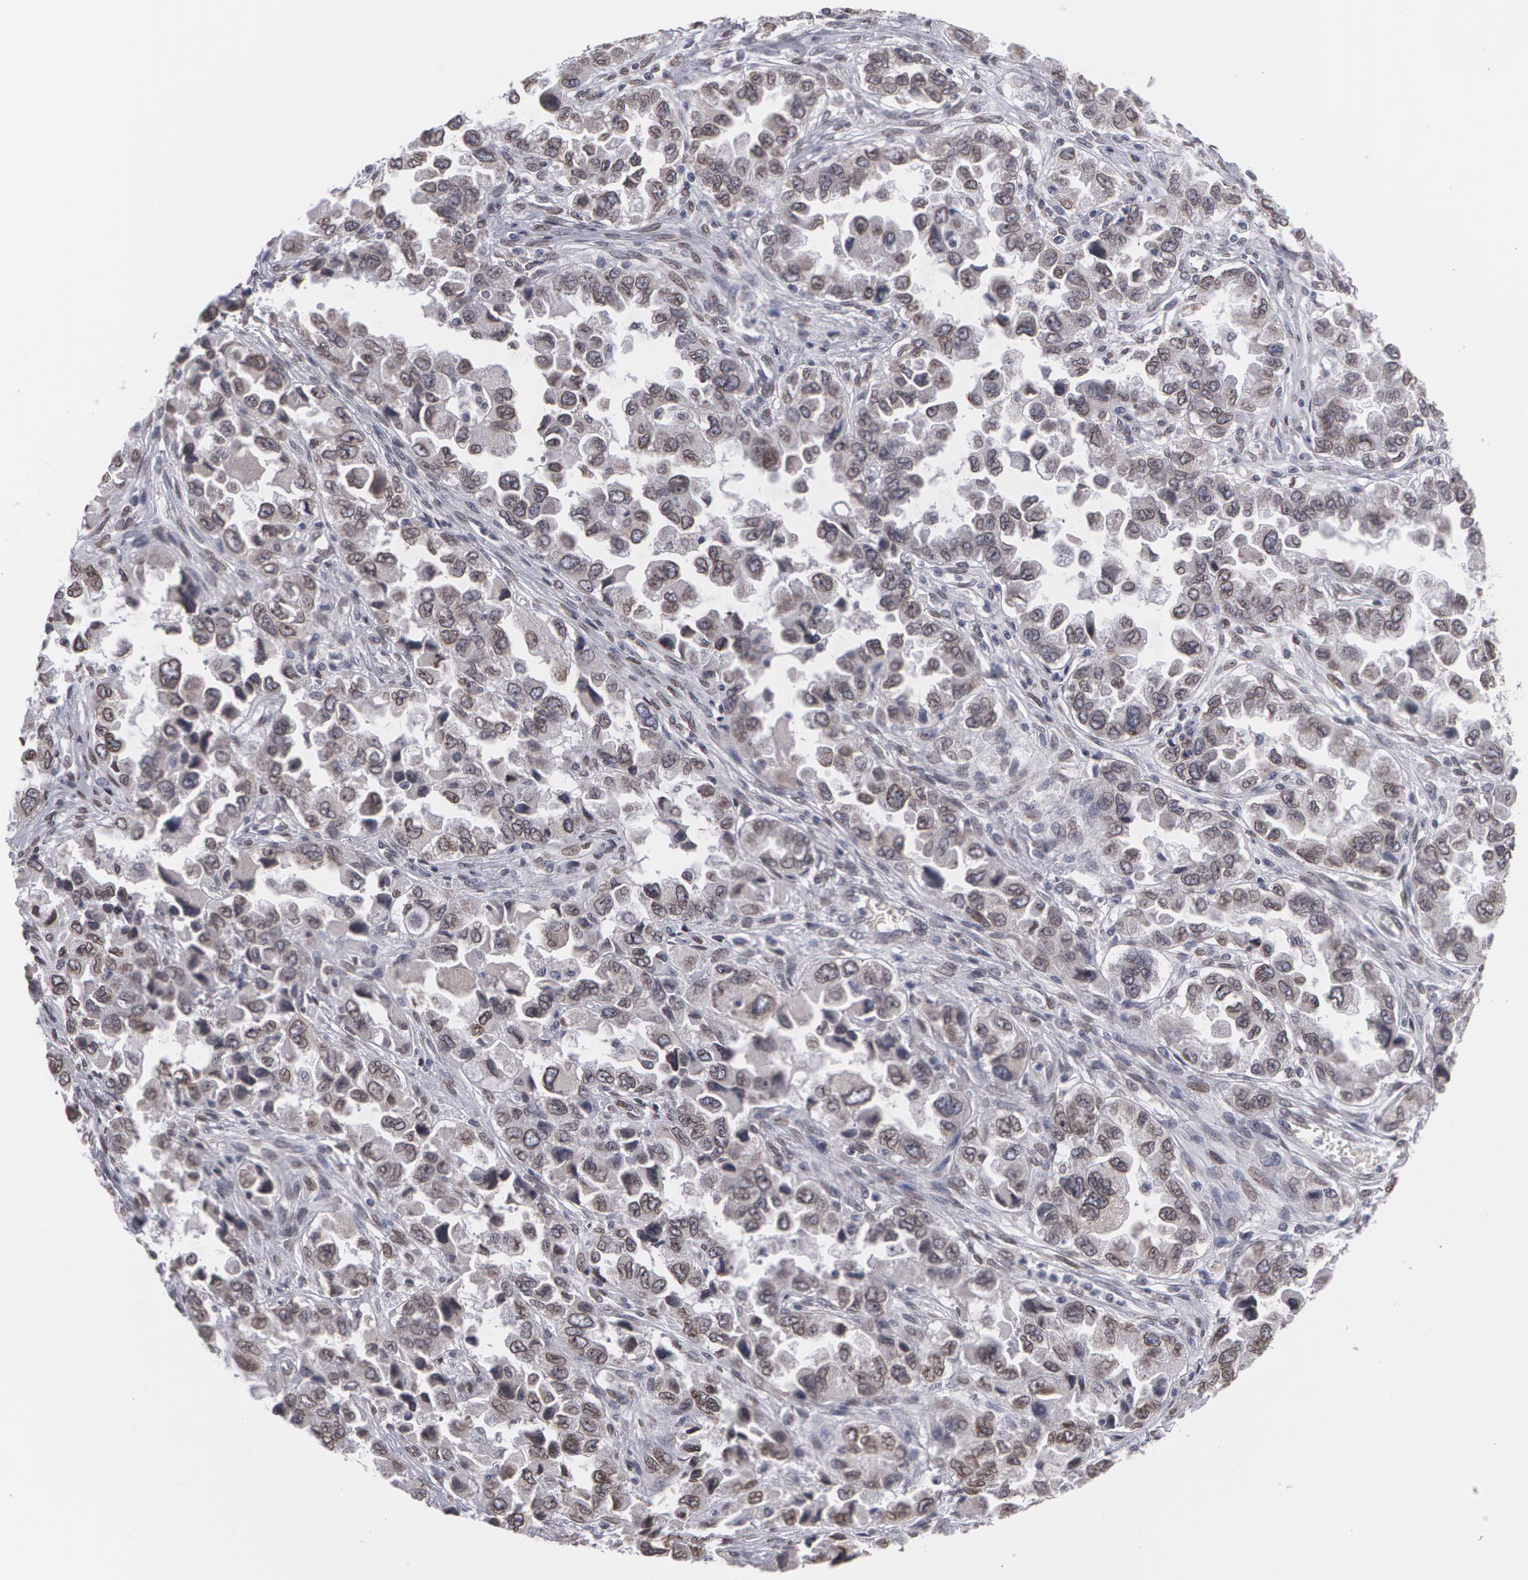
{"staining": {"intensity": "weak", "quantity": "<25%", "location": "nuclear"}, "tissue": "ovarian cancer", "cell_type": "Tumor cells", "image_type": "cancer", "snomed": [{"axis": "morphology", "description": "Cystadenocarcinoma, serous, NOS"}, {"axis": "topography", "description": "Ovary"}], "caption": "Ovarian cancer (serous cystadenocarcinoma) stained for a protein using IHC shows no staining tumor cells.", "gene": "EMD", "patient": {"sex": "female", "age": 84}}